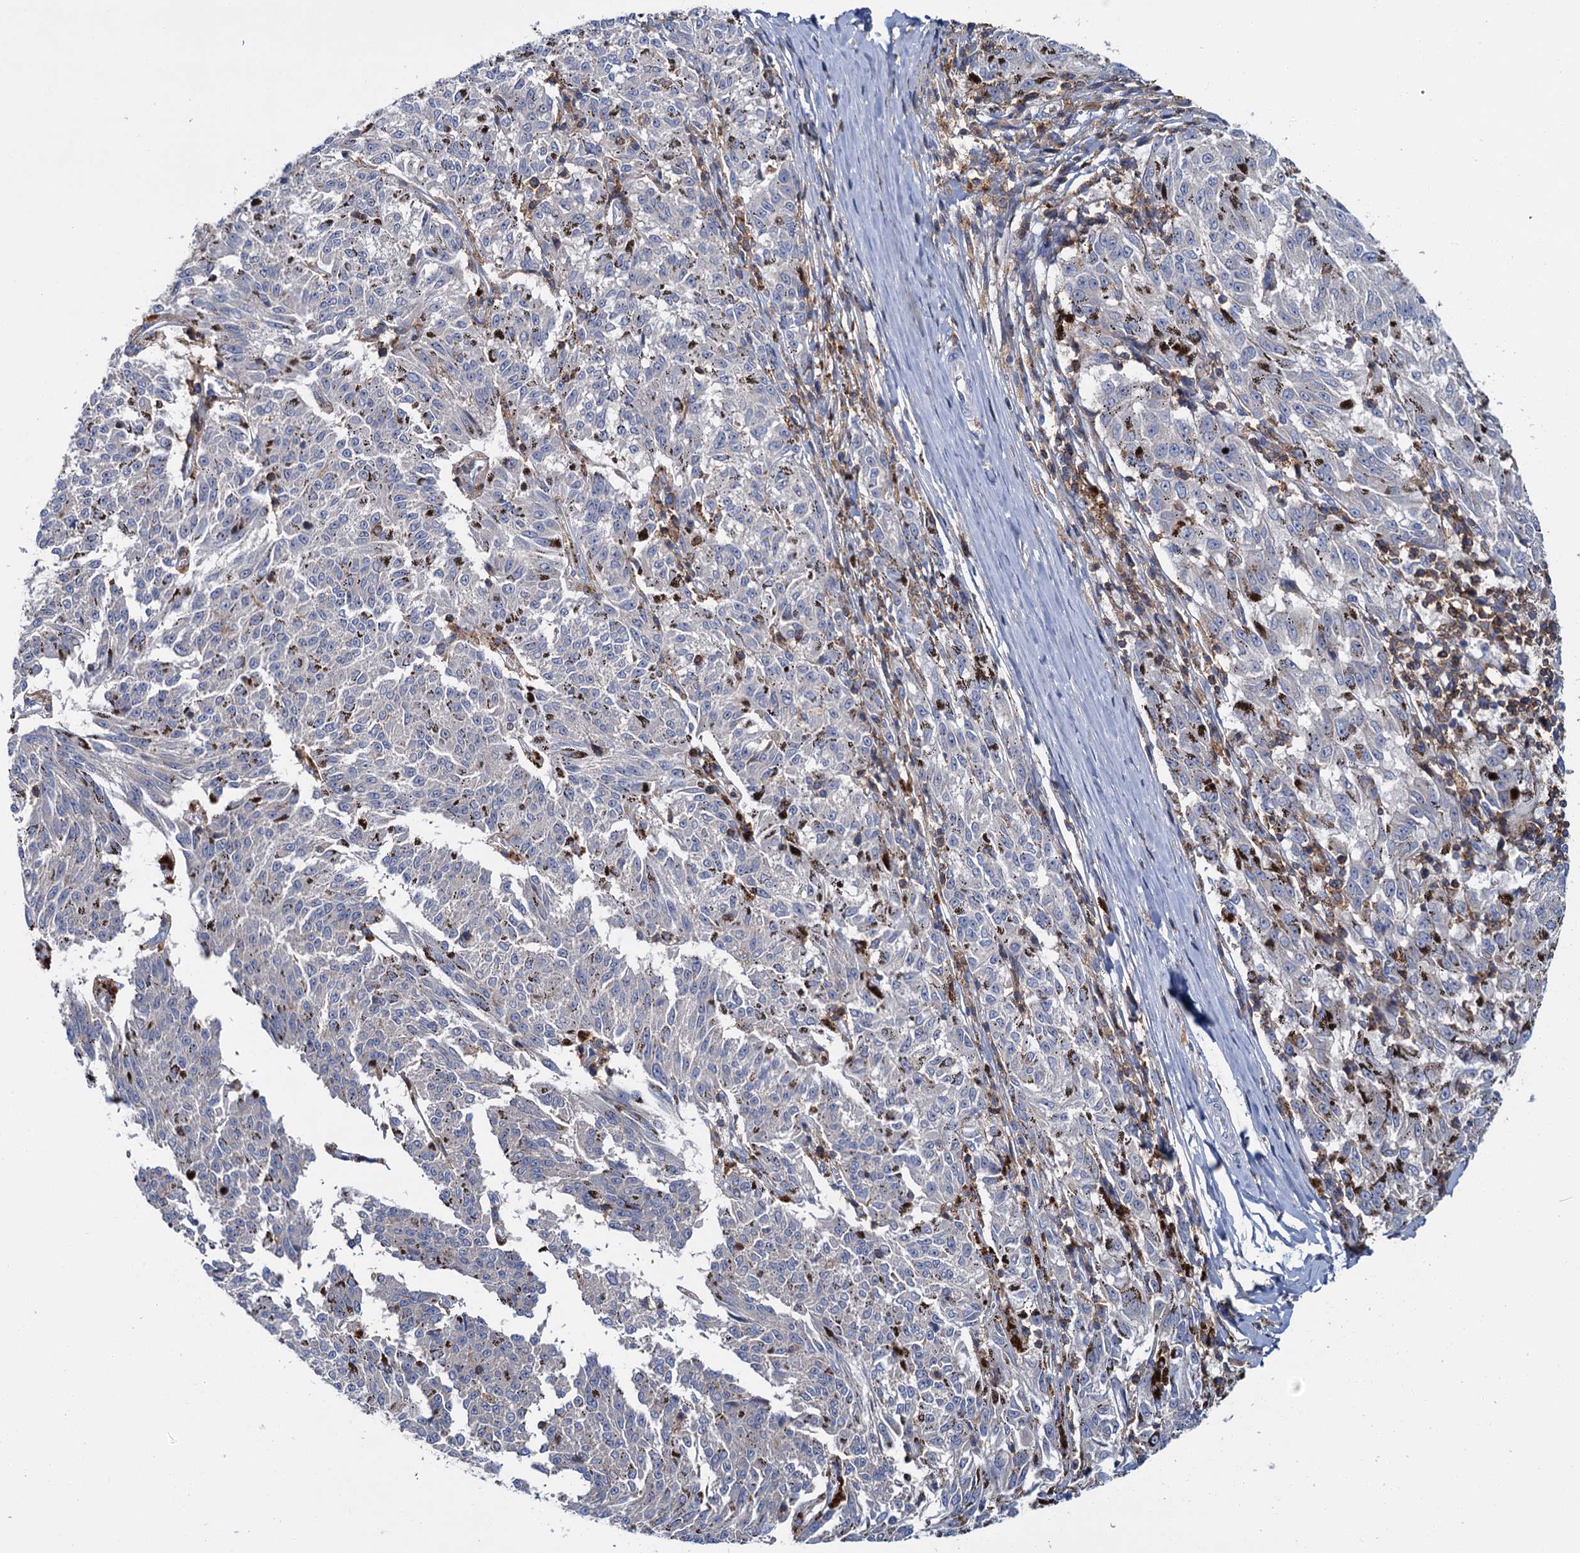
{"staining": {"intensity": "negative", "quantity": "none", "location": "none"}, "tissue": "melanoma", "cell_type": "Tumor cells", "image_type": "cancer", "snomed": [{"axis": "morphology", "description": "Malignant melanoma, NOS"}, {"axis": "topography", "description": "Skin"}], "caption": "Human melanoma stained for a protein using IHC exhibits no expression in tumor cells.", "gene": "FGFR2", "patient": {"sex": "female", "age": 72}}